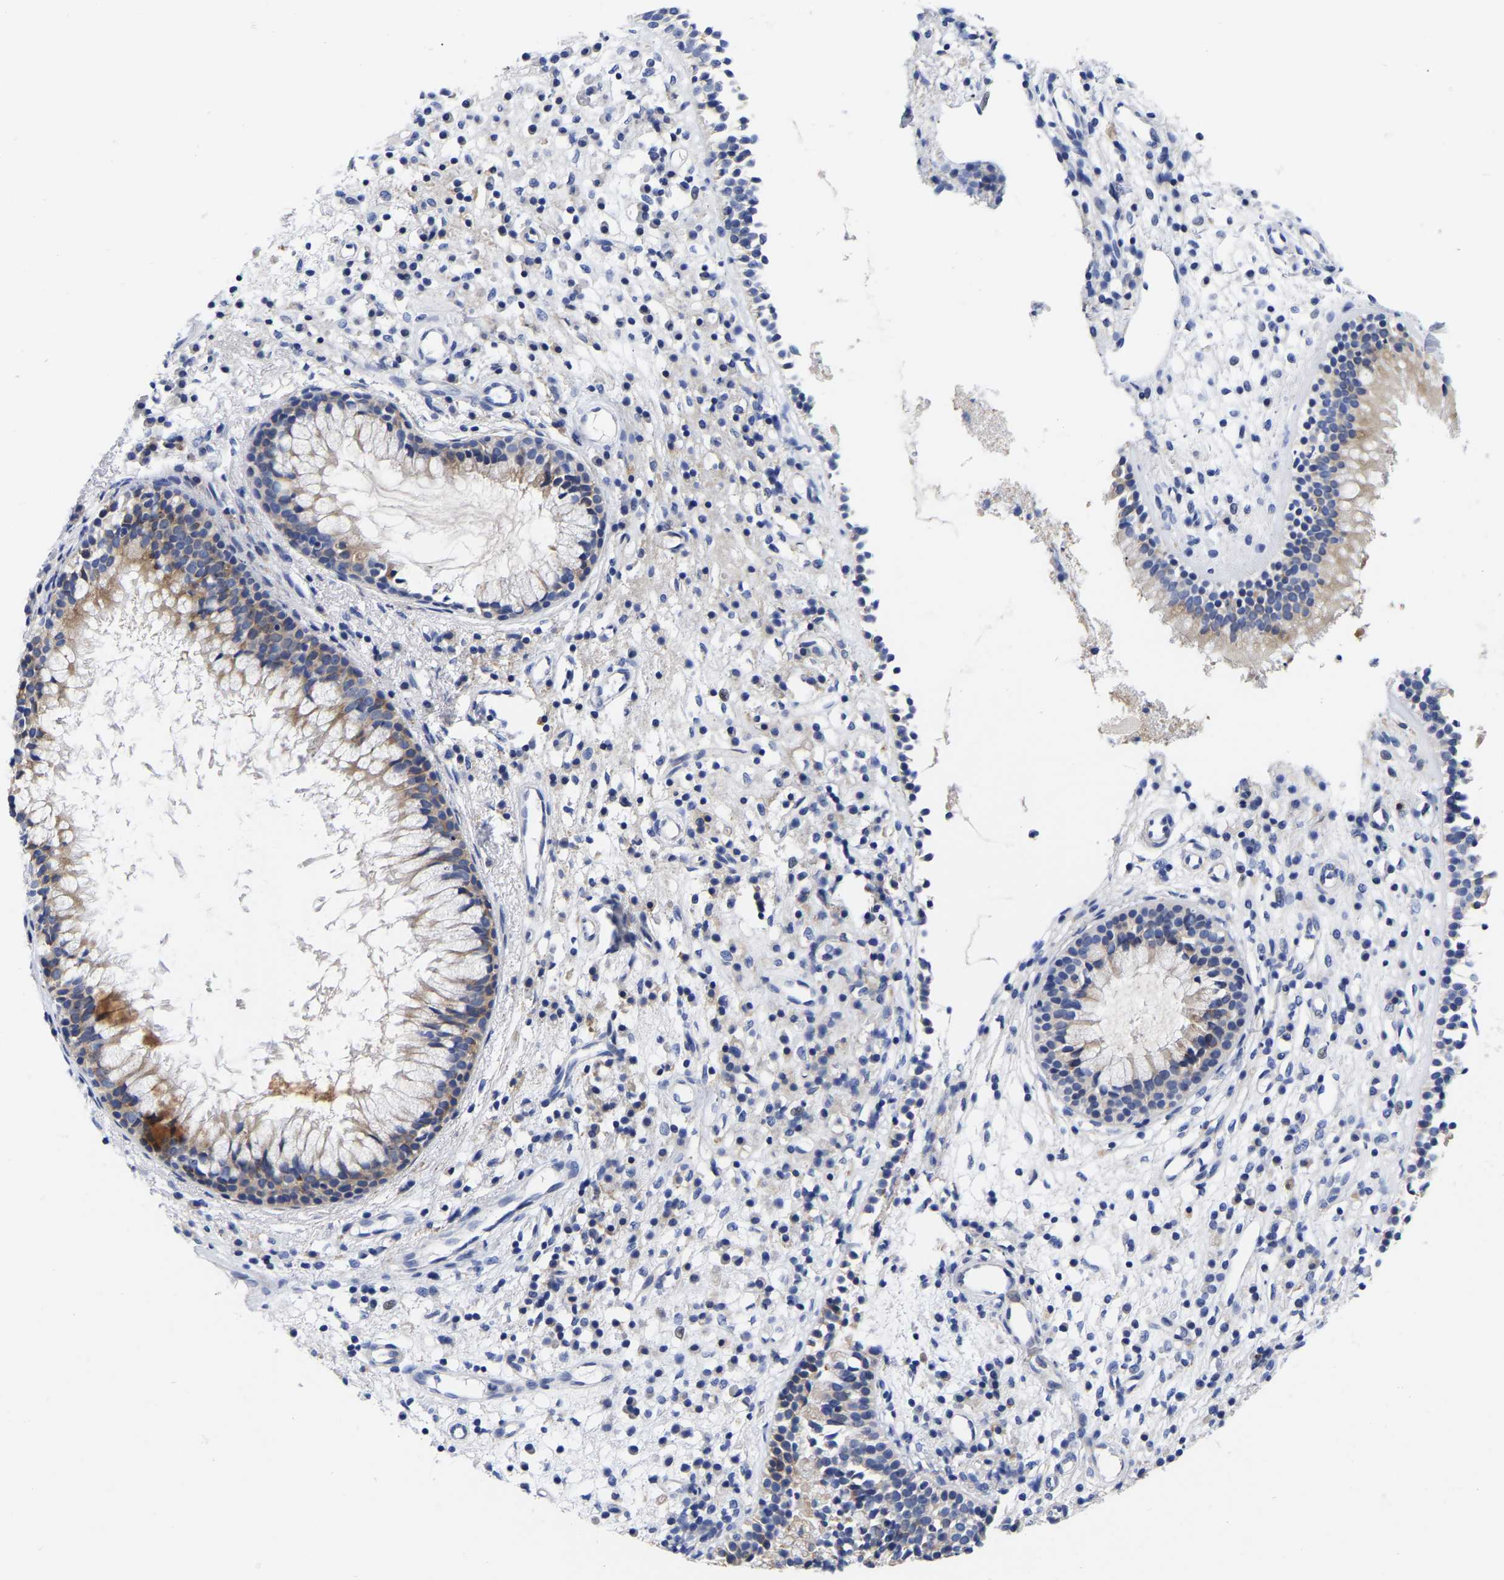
{"staining": {"intensity": "moderate", "quantity": "25%-75%", "location": "cytoplasmic/membranous"}, "tissue": "nasopharynx", "cell_type": "Respiratory epithelial cells", "image_type": "normal", "snomed": [{"axis": "morphology", "description": "Normal tissue, NOS"}, {"axis": "topography", "description": "Nasopharynx"}], "caption": "Immunohistochemical staining of benign human nasopharynx demonstrates 25%-75% levels of moderate cytoplasmic/membranous protein staining in about 25%-75% of respiratory epithelial cells. (Stains: DAB (3,3'-diaminobenzidine) in brown, nuclei in blue, Microscopy: brightfield microscopy at high magnification).", "gene": "CFAP298", "patient": {"sex": "male", "age": 21}}